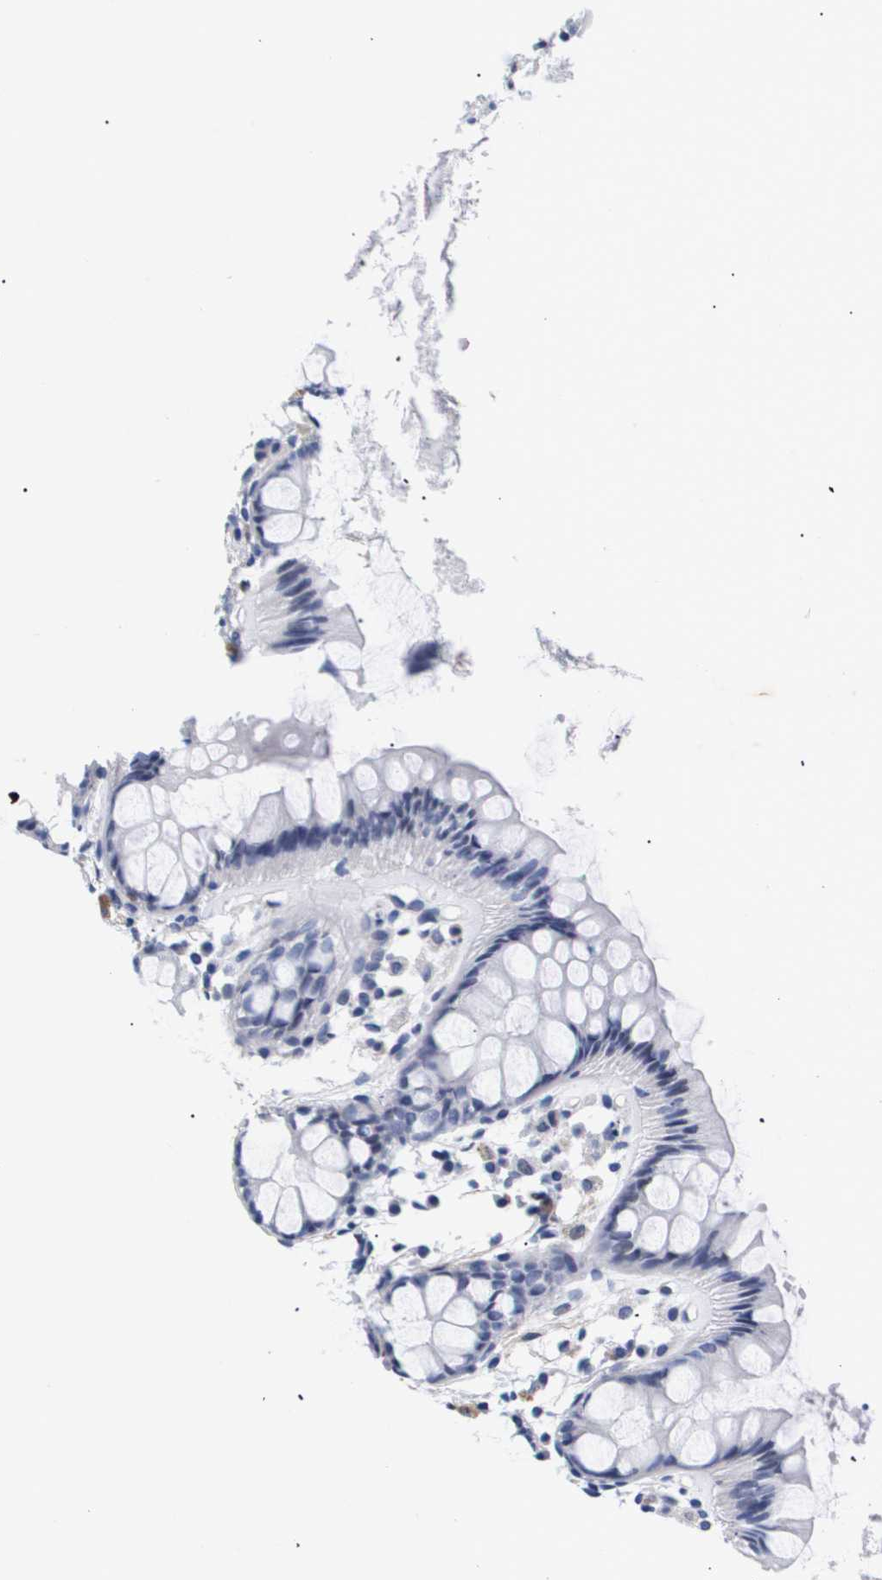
{"staining": {"intensity": "negative", "quantity": "none", "location": "none"}, "tissue": "rectum", "cell_type": "Glandular cells", "image_type": "normal", "snomed": [{"axis": "morphology", "description": "Normal tissue, NOS"}, {"axis": "topography", "description": "Rectum"}], "caption": "IHC histopathology image of normal human rectum stained for a protein (brown), which exhibits no positivity in glandular cells. (Brightfield microscopy of DAB immunohistochemistry at high magnification).", "gene": "SHD", "patient": {"sex": "female", "age": 66}}